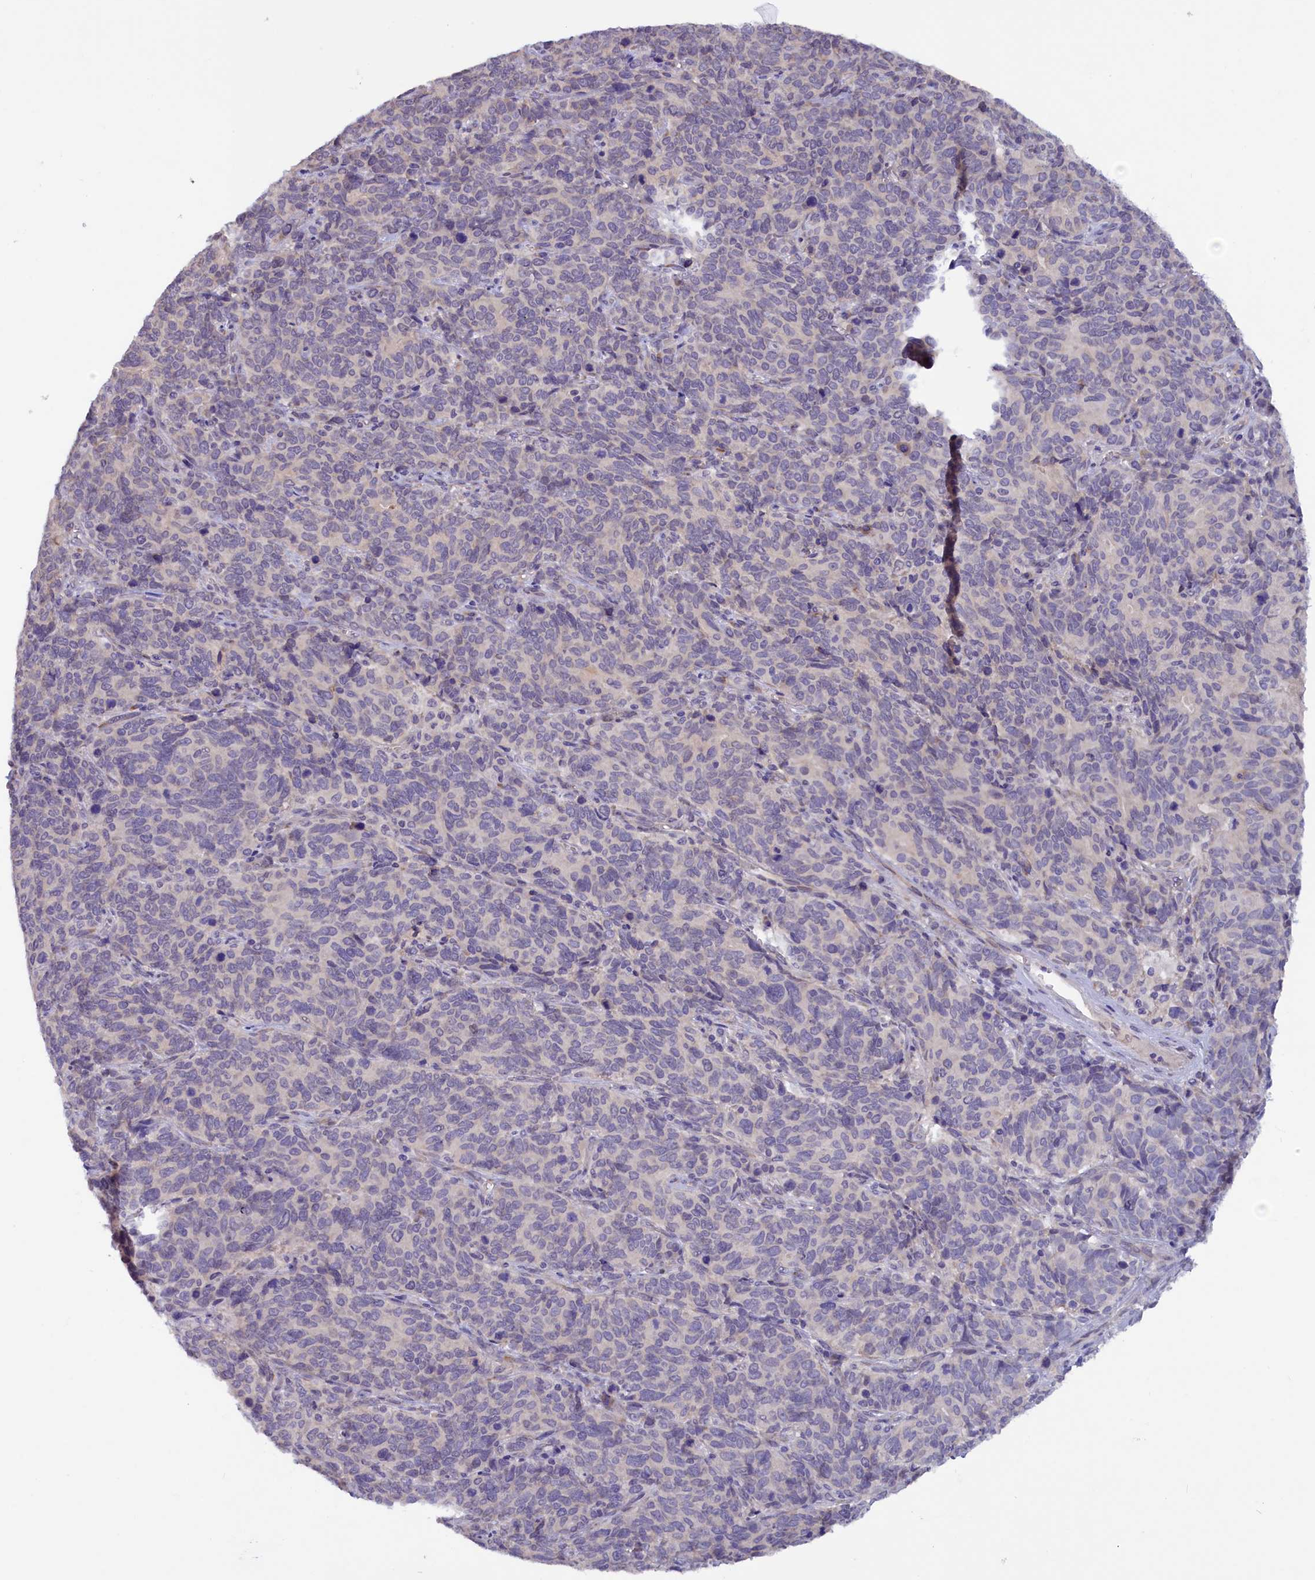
{"staining": {"intensity": "negative", "quantity": "none", "location": "none"}, "tissue": "cervical cancer", "cell_type": "Tumor cells", "image_type": "cancer", "snomed": [{"axis": "morphology", "description": "Squamous cell carcinoma, NOS"}, {"axis": "topography", "description": "Cervix"}], "caption": "Immunohistochemical staining of cervical cancer (squamous cell carcinoma) shows no significant expression in tumor cells.", "gene": "ZSWIM4", "patient": {"sex": "female", "age": 60}}